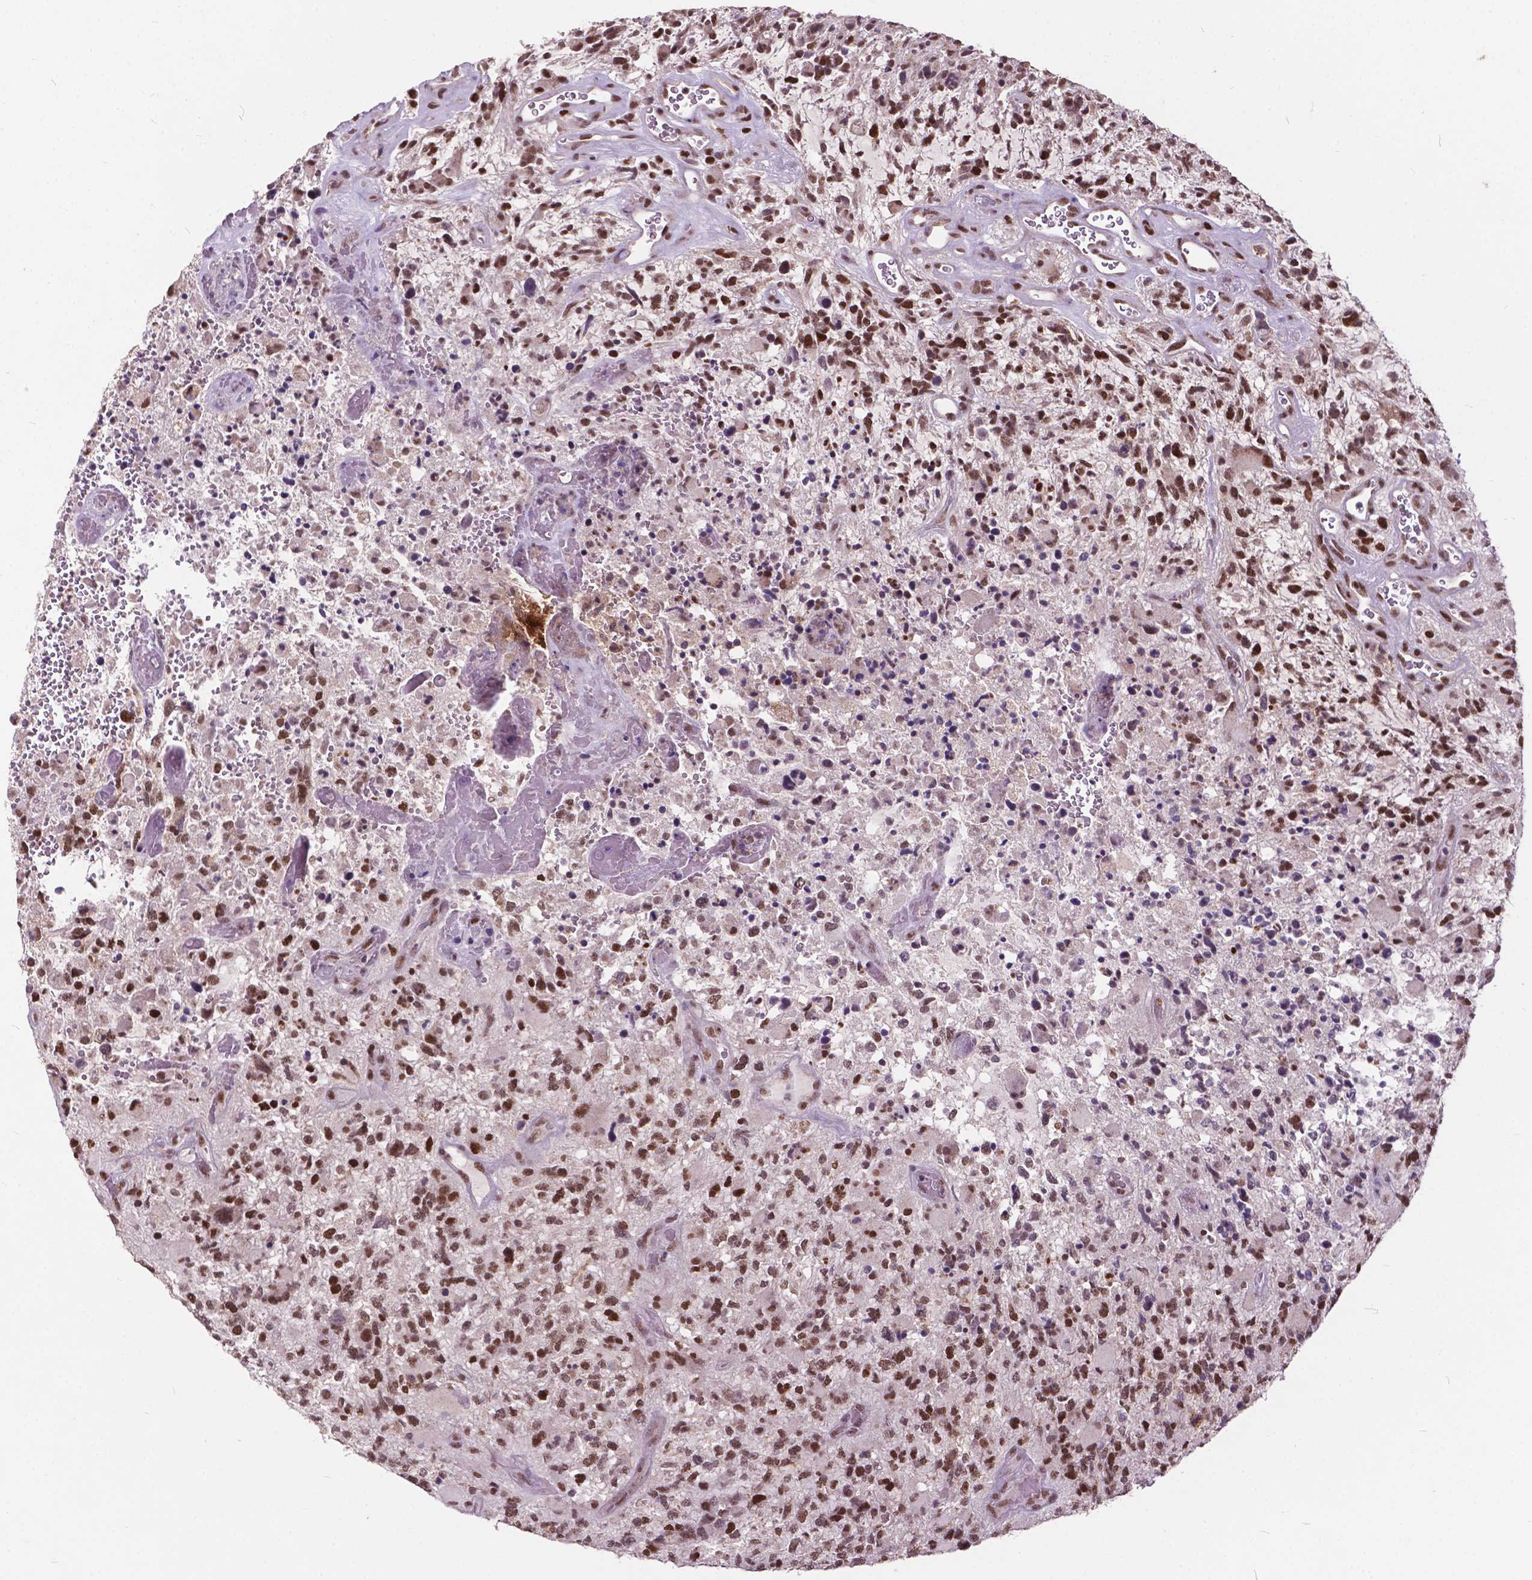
{"staining": {"intensity": "strong", "quantity": ">75%", "location": "nuclear"}, "tissue": "glioma", "cell_type": "Tumor cells", "image_type": "cancer", "snomed": [{"axis": "morphology", "description": "Glioma, malignant, High grade"}, {"axis": "topography", "description": "Brain"}], "caption": "A brown stain labels strong nuclear staining of a protein in glioma tumor cells.", "gene": "MSH2", "patient": {"sex": "female", "age": 71}}